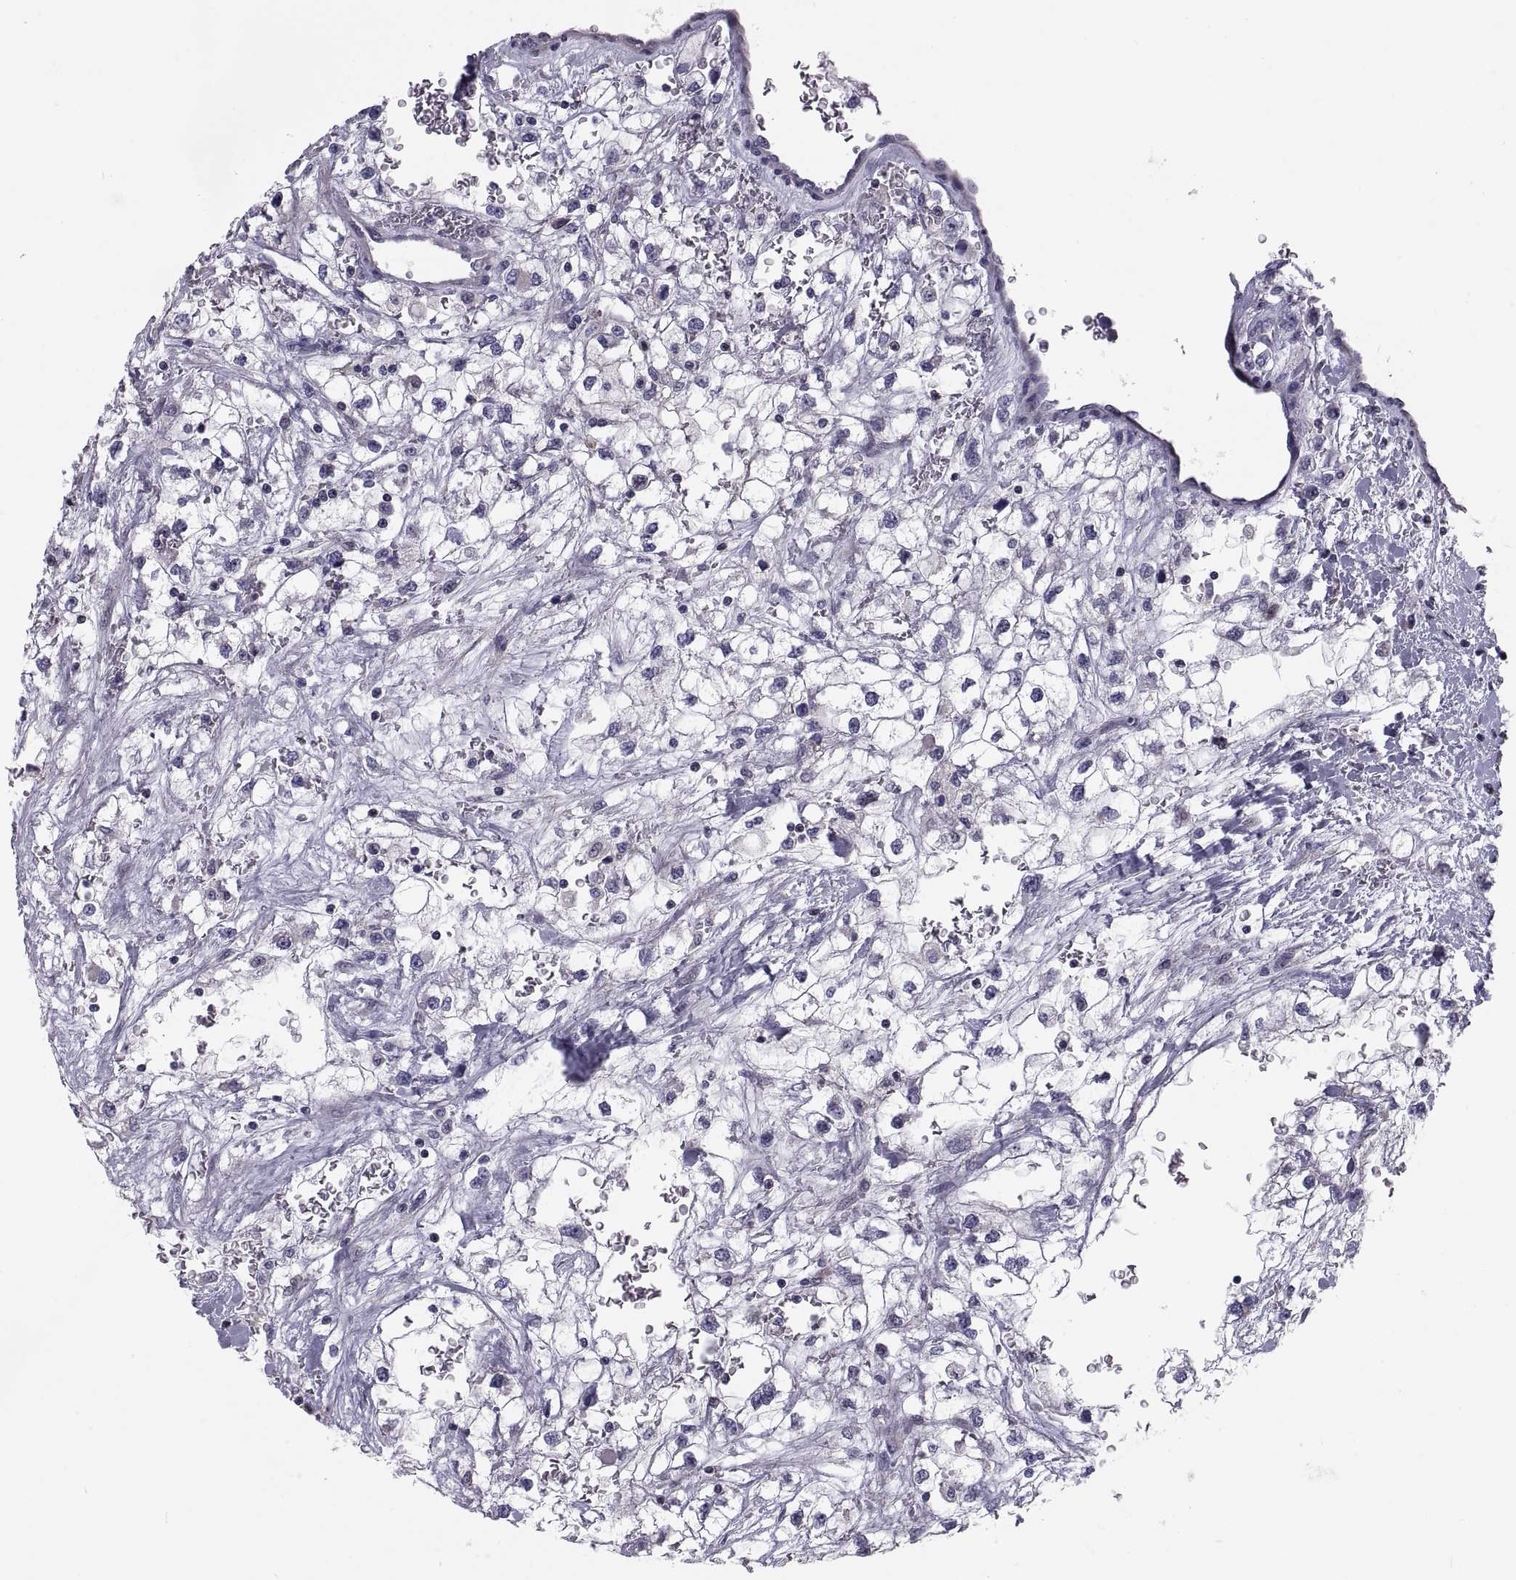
{"staining": {"intensity": "negative", "quantity": "none", "location": "none"}, "tissue": "renal cancer", "cell_type": "Tumor cells", "image_type": "cancer", "snomed": [{"axis": "morphology", "description": "Adenocarcinoma, NOS"}, {"axis": "topography", "description": "Kidney"}], "caption": "DAB (3,3'-diaminobenzidine) immunohistochemical staining of adenocarcinoma (renal) exhibits no significant staining in tumor cells.", "gene": "ANO1", "patient": {"sex": "male", "age": 59}}